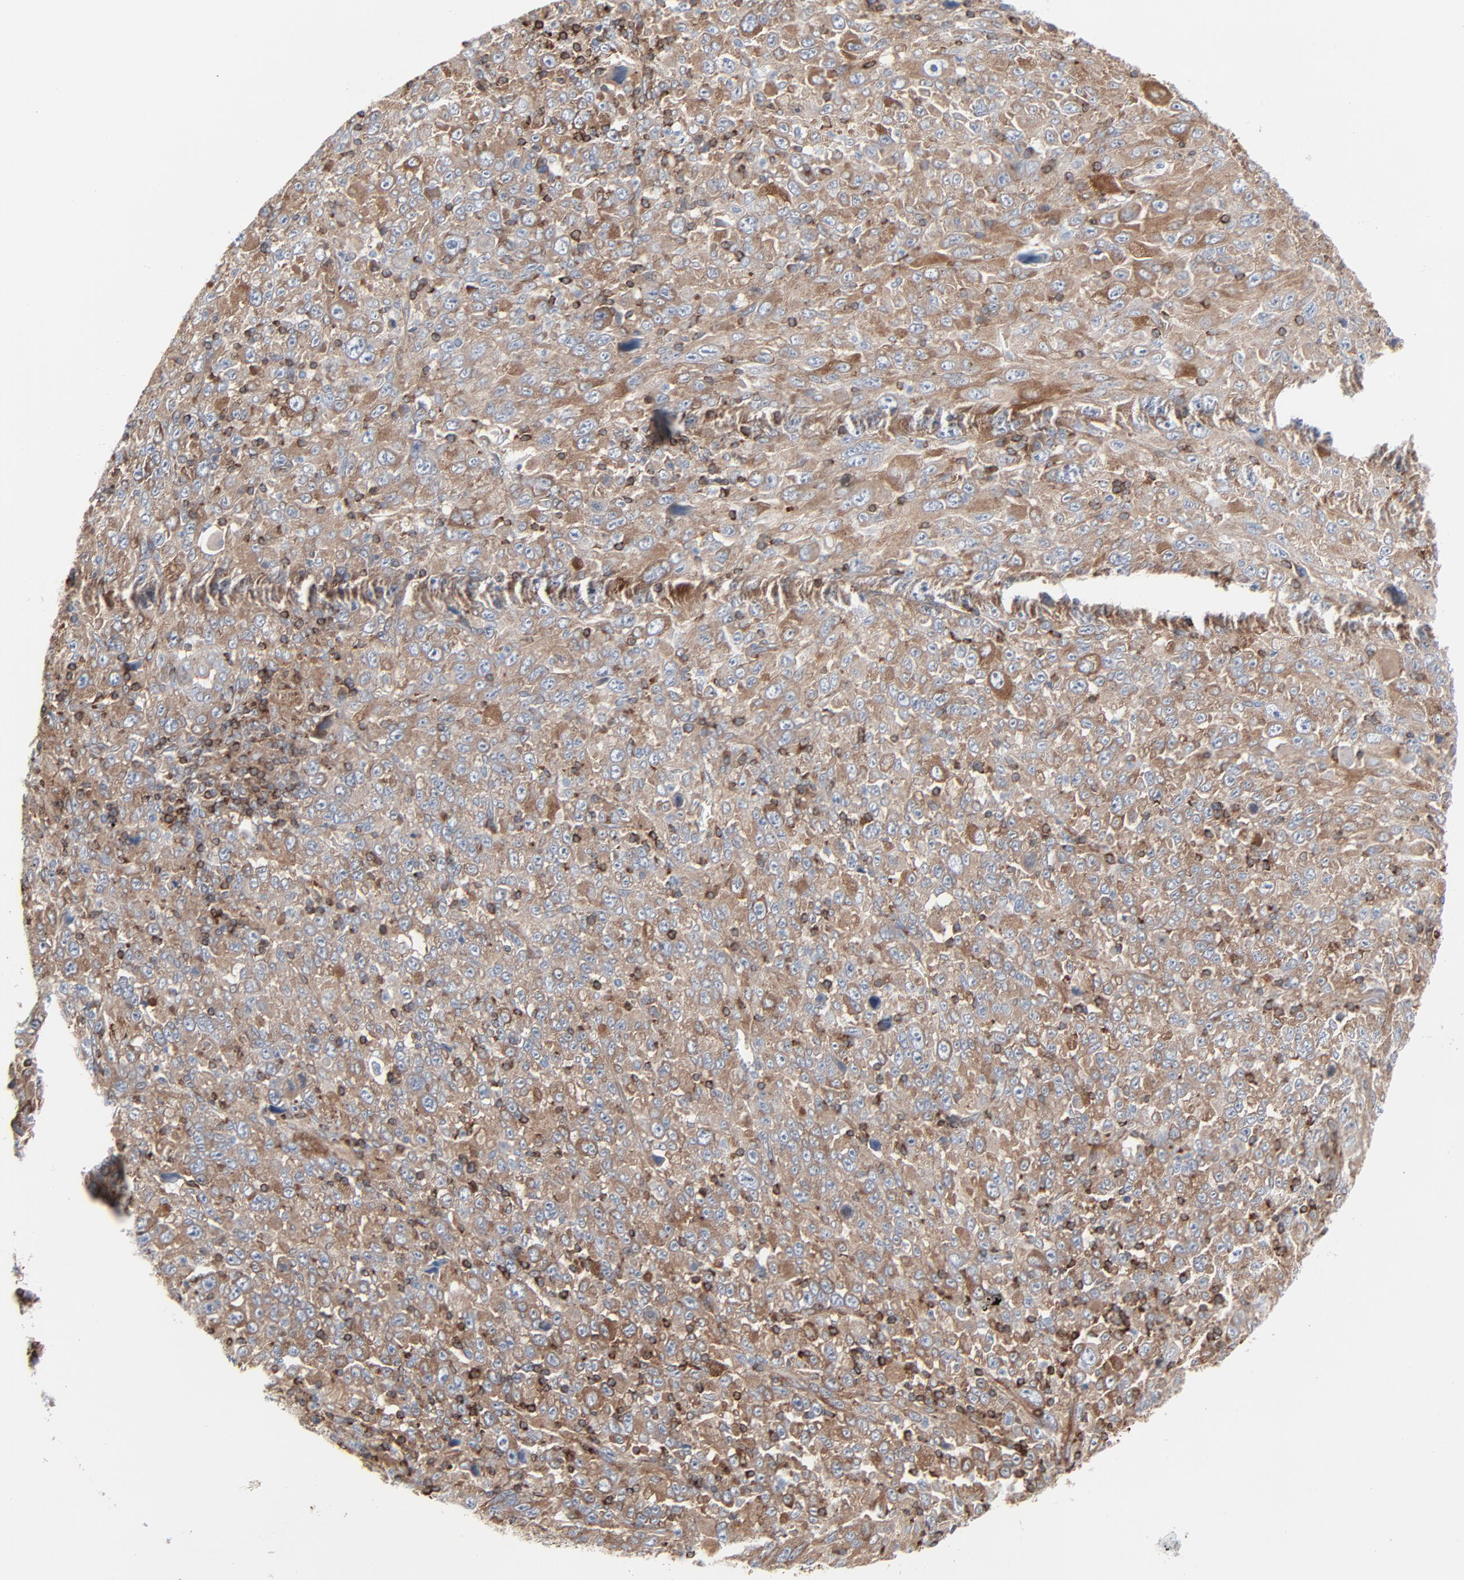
{"staining": {"intensity": "strong", "quantity": ">75%", "location": "cytoplasmic/membranous"}, "tissue": "melanoma", "cell_type": "Tumor cells", "image_type": "cancer", "snomed": [{"axis": "morphology", "description": "Malignant melanoma, Metastatic site"}, {"axis": "topography", "description": "Skin"}], "caption": "This histopathology image demonstrates IHC staining of malignant melanoma (metastatic site), with high strong cytoplasmic/membranous expression in approximately >75% of tumor cells.", "gene": "OPTN", "patient": {"sex": "female", "age": 56}}